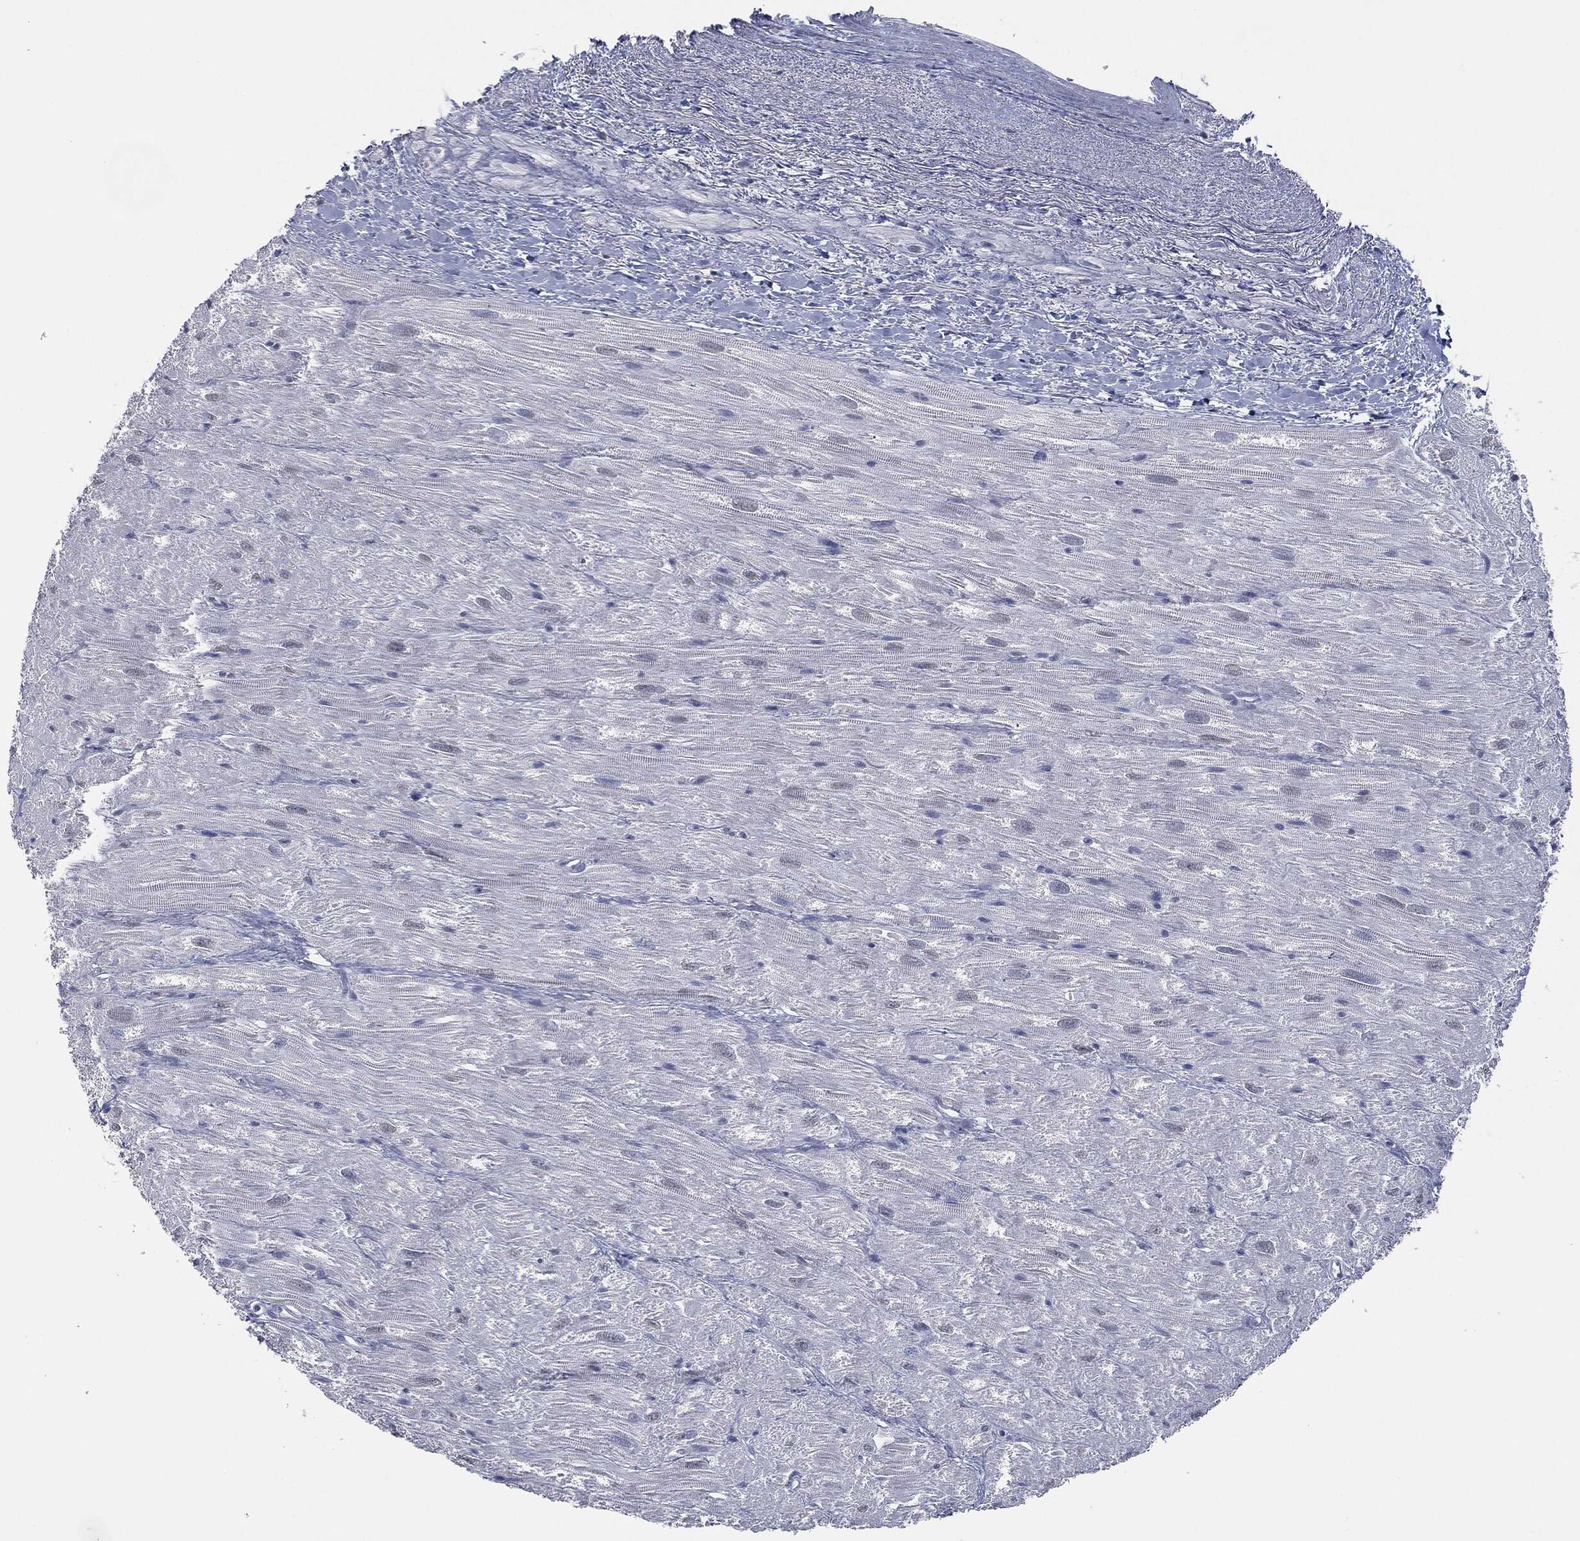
{"staining": {"intensity": "negative", "quantity": "none", "location": "none"}, "tissue": "heart muscle", "cell_type": "Cardiomyocytes", "image_type": "normal", "snomed": [{"axis": "morphology", "description": "Normal tissue, NOS"}, {"axis": "topography", "description": "Heart"}], "caption": "DAB (3,3'-diaminobenzidine) immunohistochemical staining of benign human heart muscle demonstrates no significant positivity in cardiomyocytes.", "gene": "SIGLEC7", "patient": {"sex": "male", "age": 62}}